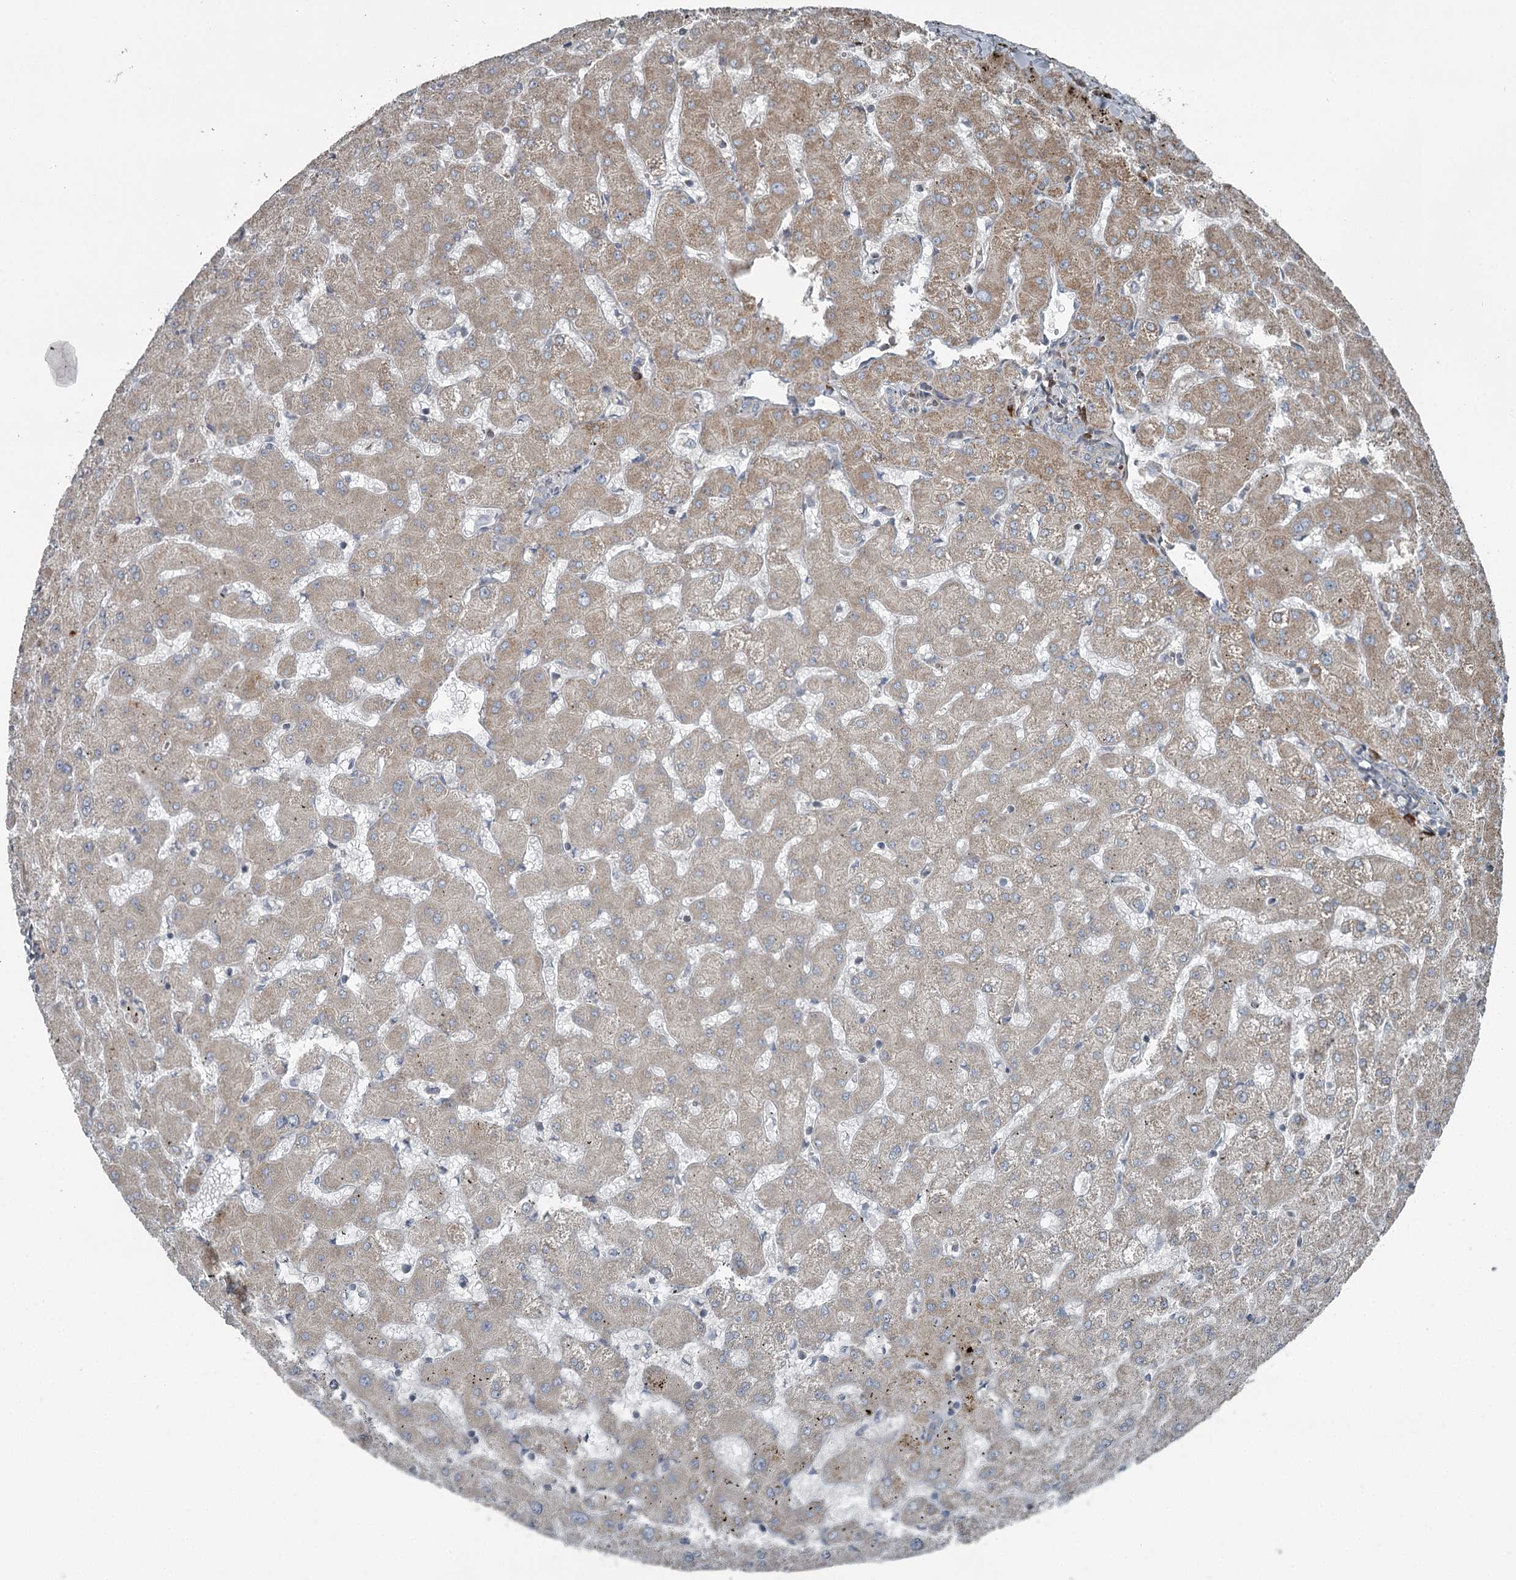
{"staining": {"intensity": "negative", "quantity": "none", "location": "none"}, "tissue": "liver", "cell_type": "Cholangiocytes", "image_type": "normal", "snomed": [{"axis": "morphology", "description": "Normal tissue, NOS"}, {"axis": "topography", "description": "Liver"}], "caption": "An image of liver stained for a protein demonstrates no brown staining in cholangiocytes.", "gene": "RASSF8", "patient": {"sex": "female", "age": 63}}